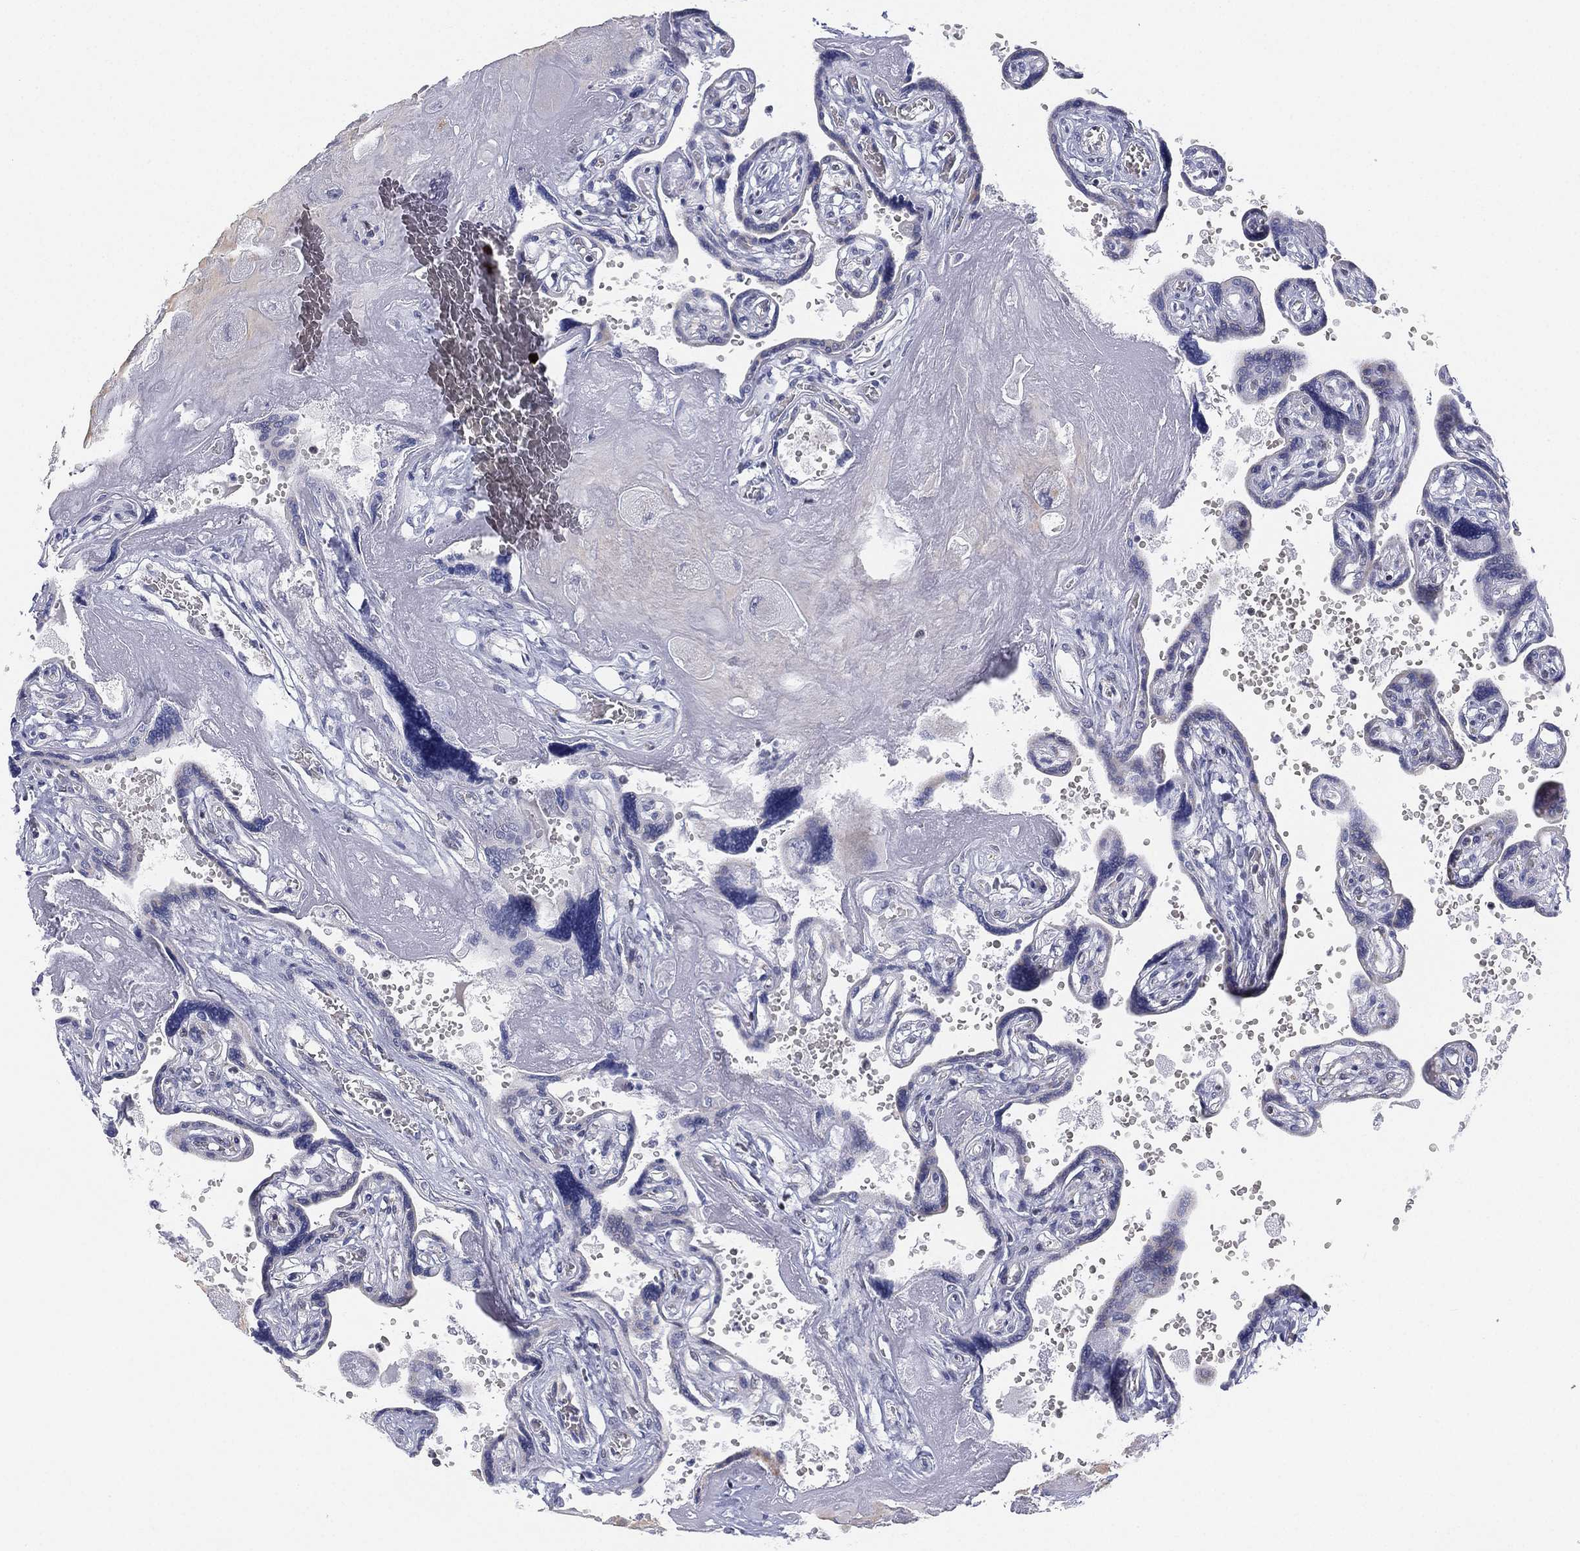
{"staining": {"intensity": "negative", "quantity": "none", "location": "none"}, "tissue": "placenta", "cell_type": "Decidual cells", "image_type": "normal", "snomed": [{"axis": "morphology", "description": "Normal tissue, NOS"}, {"axis": "topography", "description": "Placenta"}], "caption": "There is no significant staining in decidual cells of placenta. (Immunohistochemistry (ihc), brightfield microscopy, high magnification).", "gene": "CD177", "patient": {"sex": "female", "age": 32}}